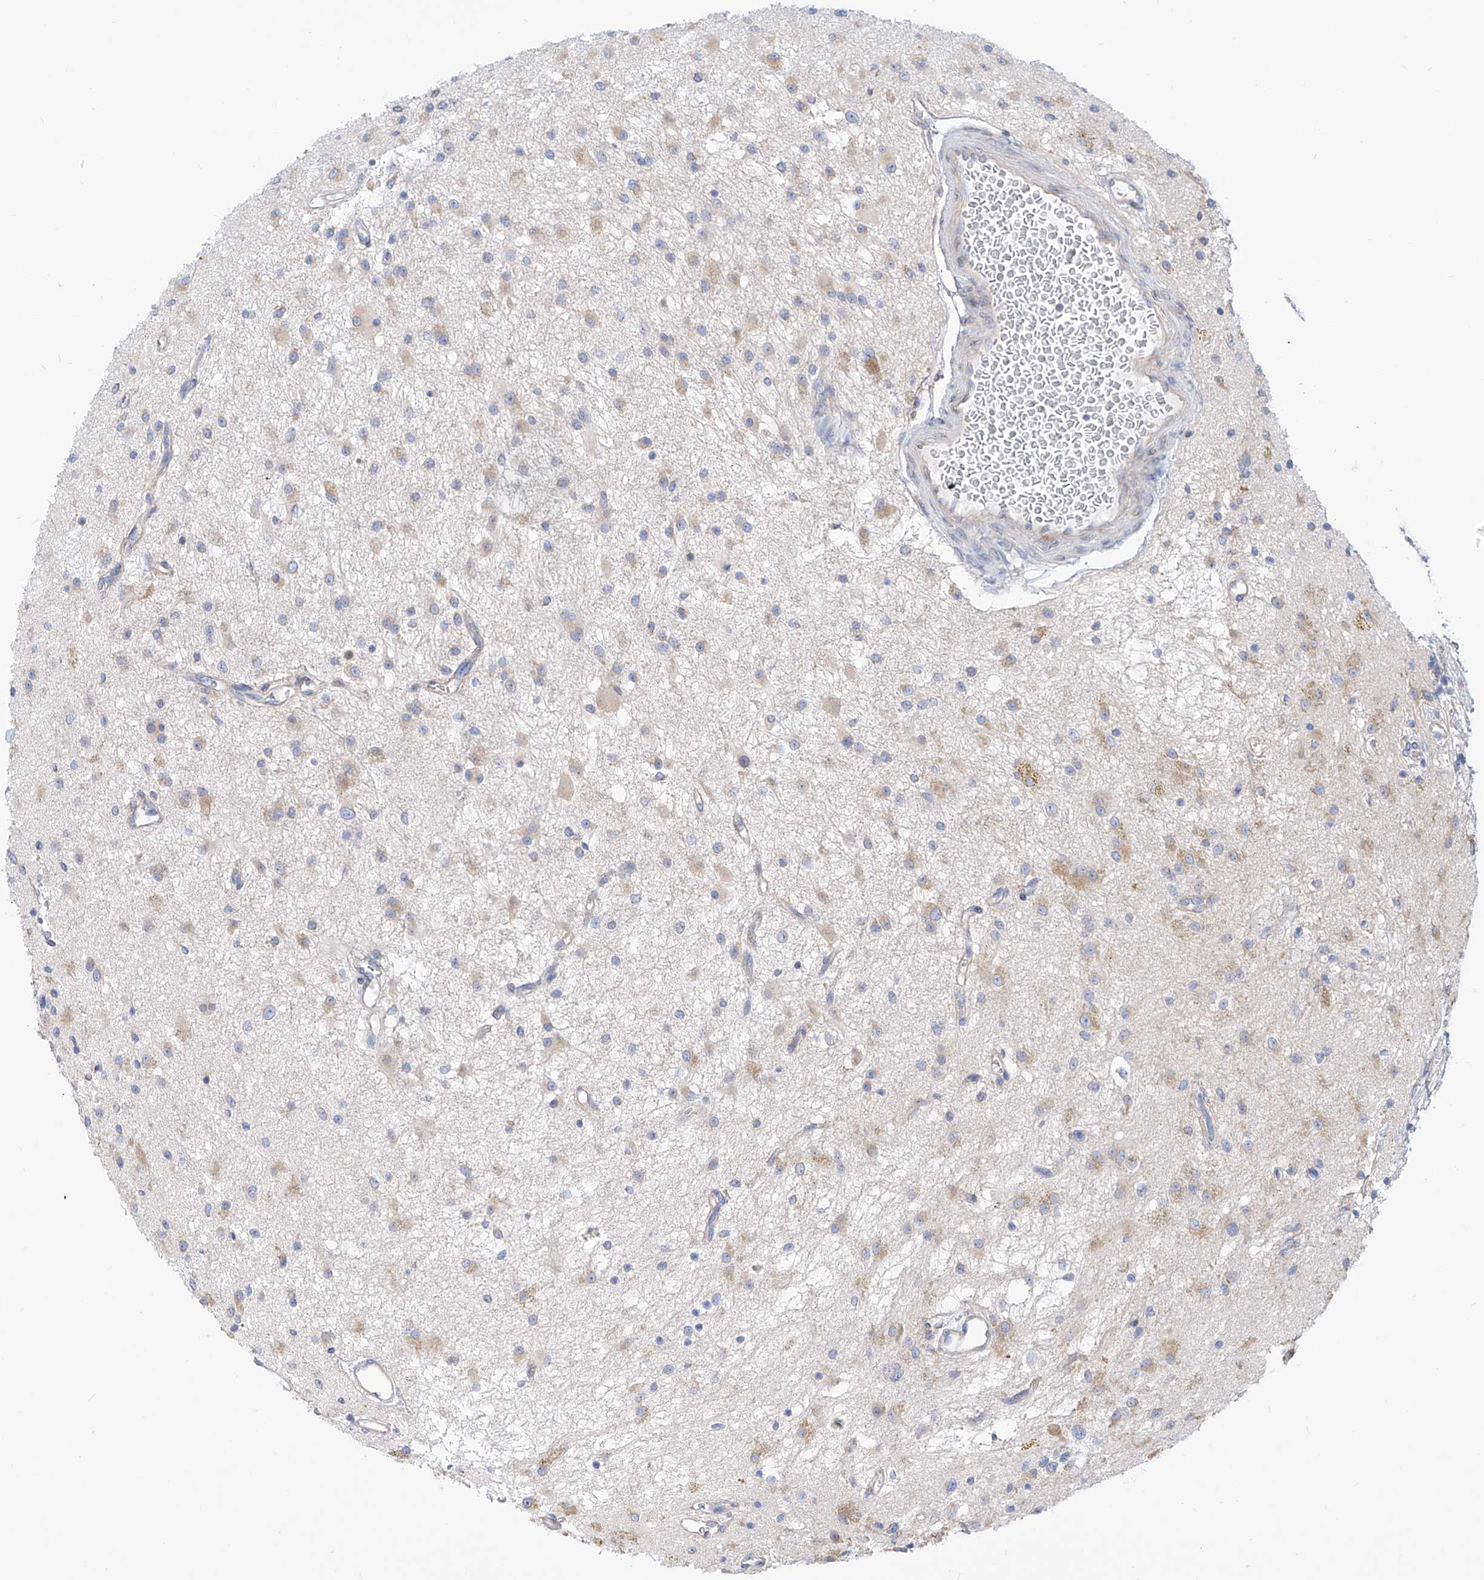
{"staining": {"intensity": "negative", "quantity": "none", "location": "none"}, "tissue": "glioma", "cell_type": "Tumor cells", "image_type": "cancer", "snomed": [{"axis": "morphology", "description": "Glioma, malignant, High grade"}, {"axis": "topography", "description": "Brain"}], "caption": "This image is of malignant glioma (high-grade) stained with immunohistochemistry (IHC) to label a protein in brown with the nuclei are counter-stained blue. There is no positivity in tumor cells. Nuclei are stained in blue.", "gene": "UFL1", "patient": {"sex": "male", "age": 34}}